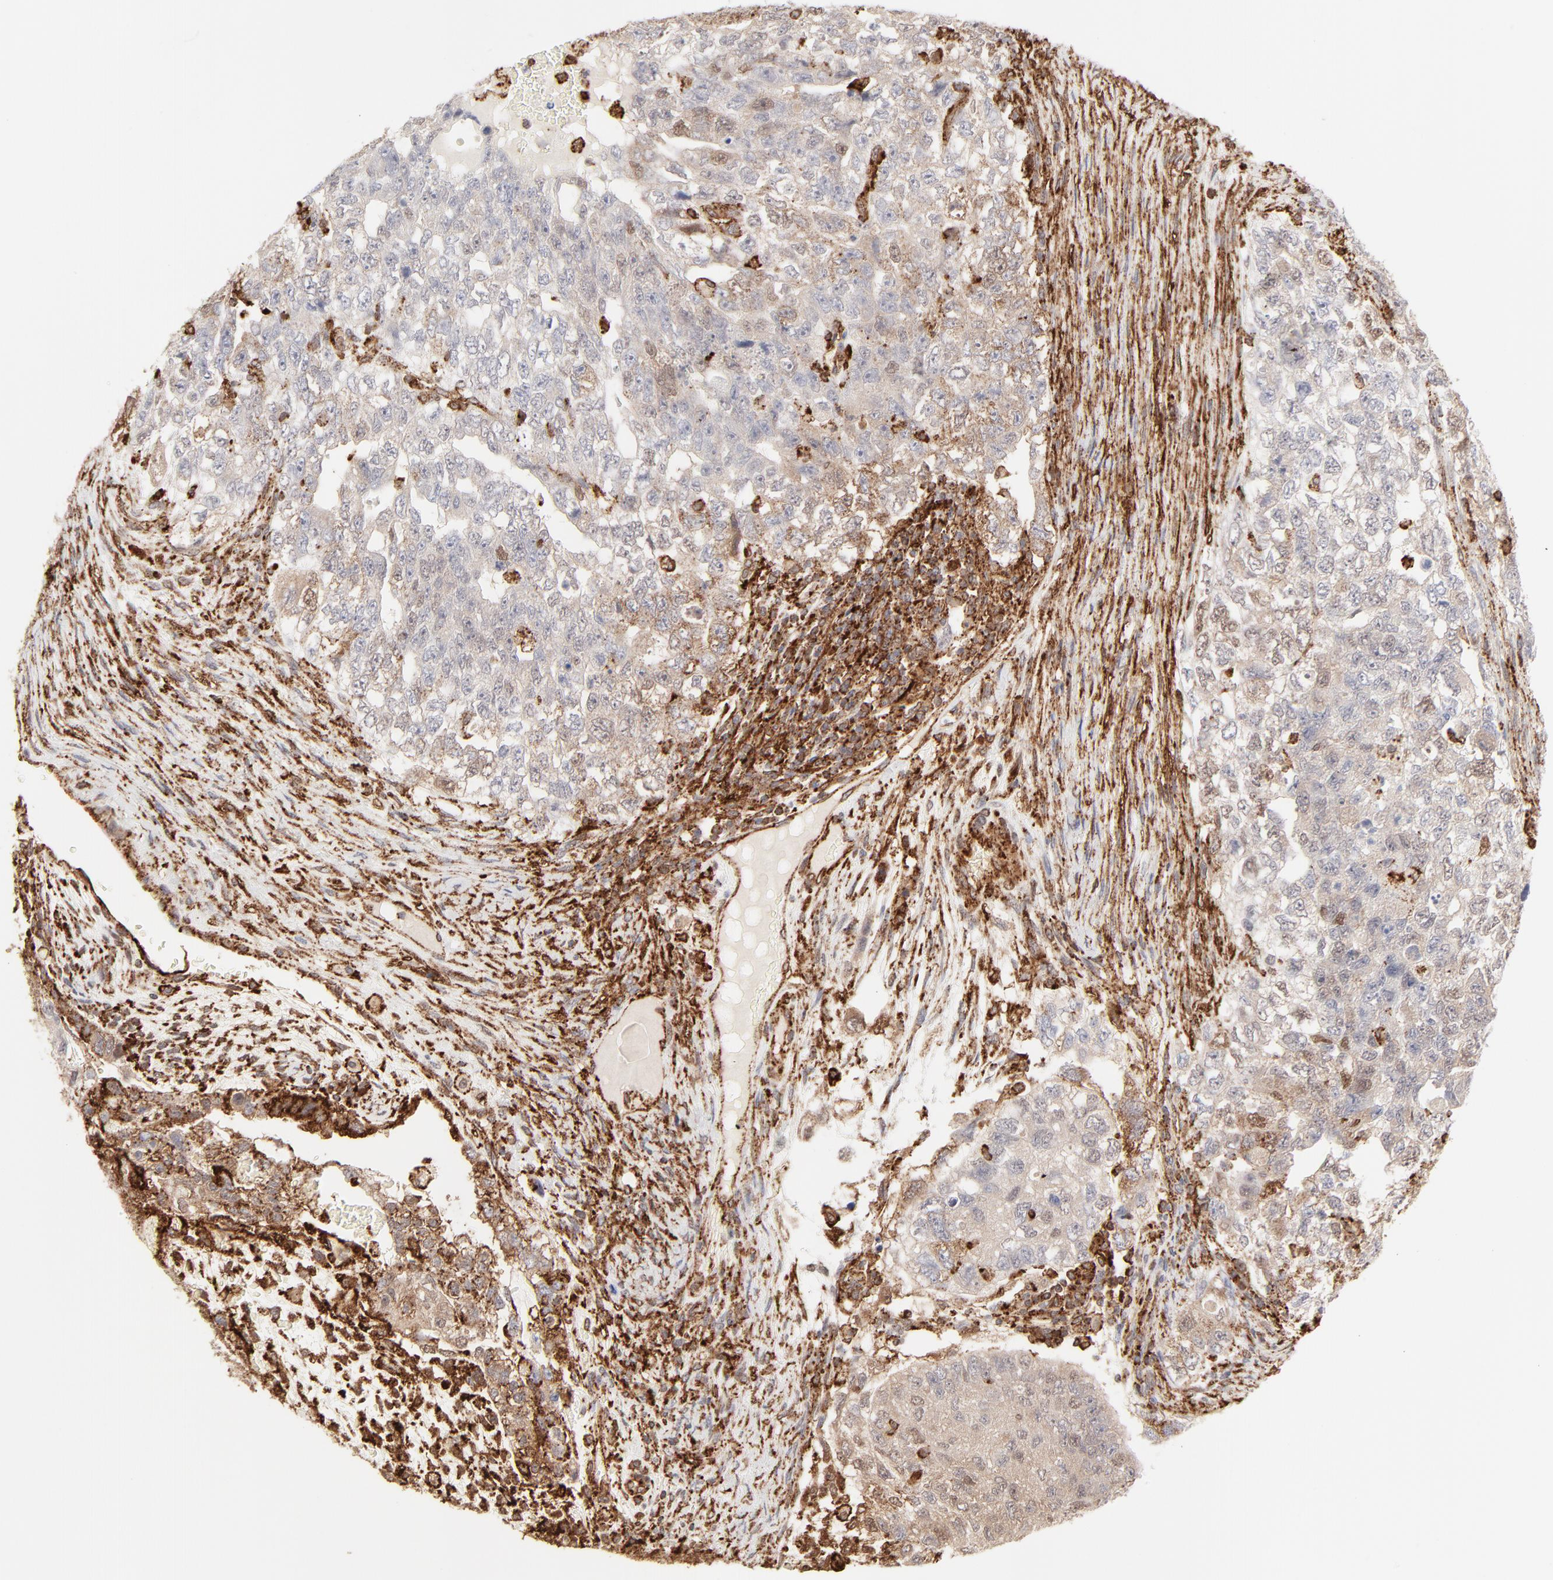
{"staining": {"intensity": "negative", "quantity": "none", "location": "none"}, "tissue": "testis cancer", "cell_type": "Tumor cells", "image_type": "cancer", "snomed": [{"axis": "morphology", "description": "Carcinoma, Embryonal, NOS"}, {"axis": "topography", "description": "Testis"}], "caption": "An image of human testis embryonal carcinoma is negative for staining in tumor cells.", "gene": "CDK6", "patient": {"sex": "male", "age": 36}}